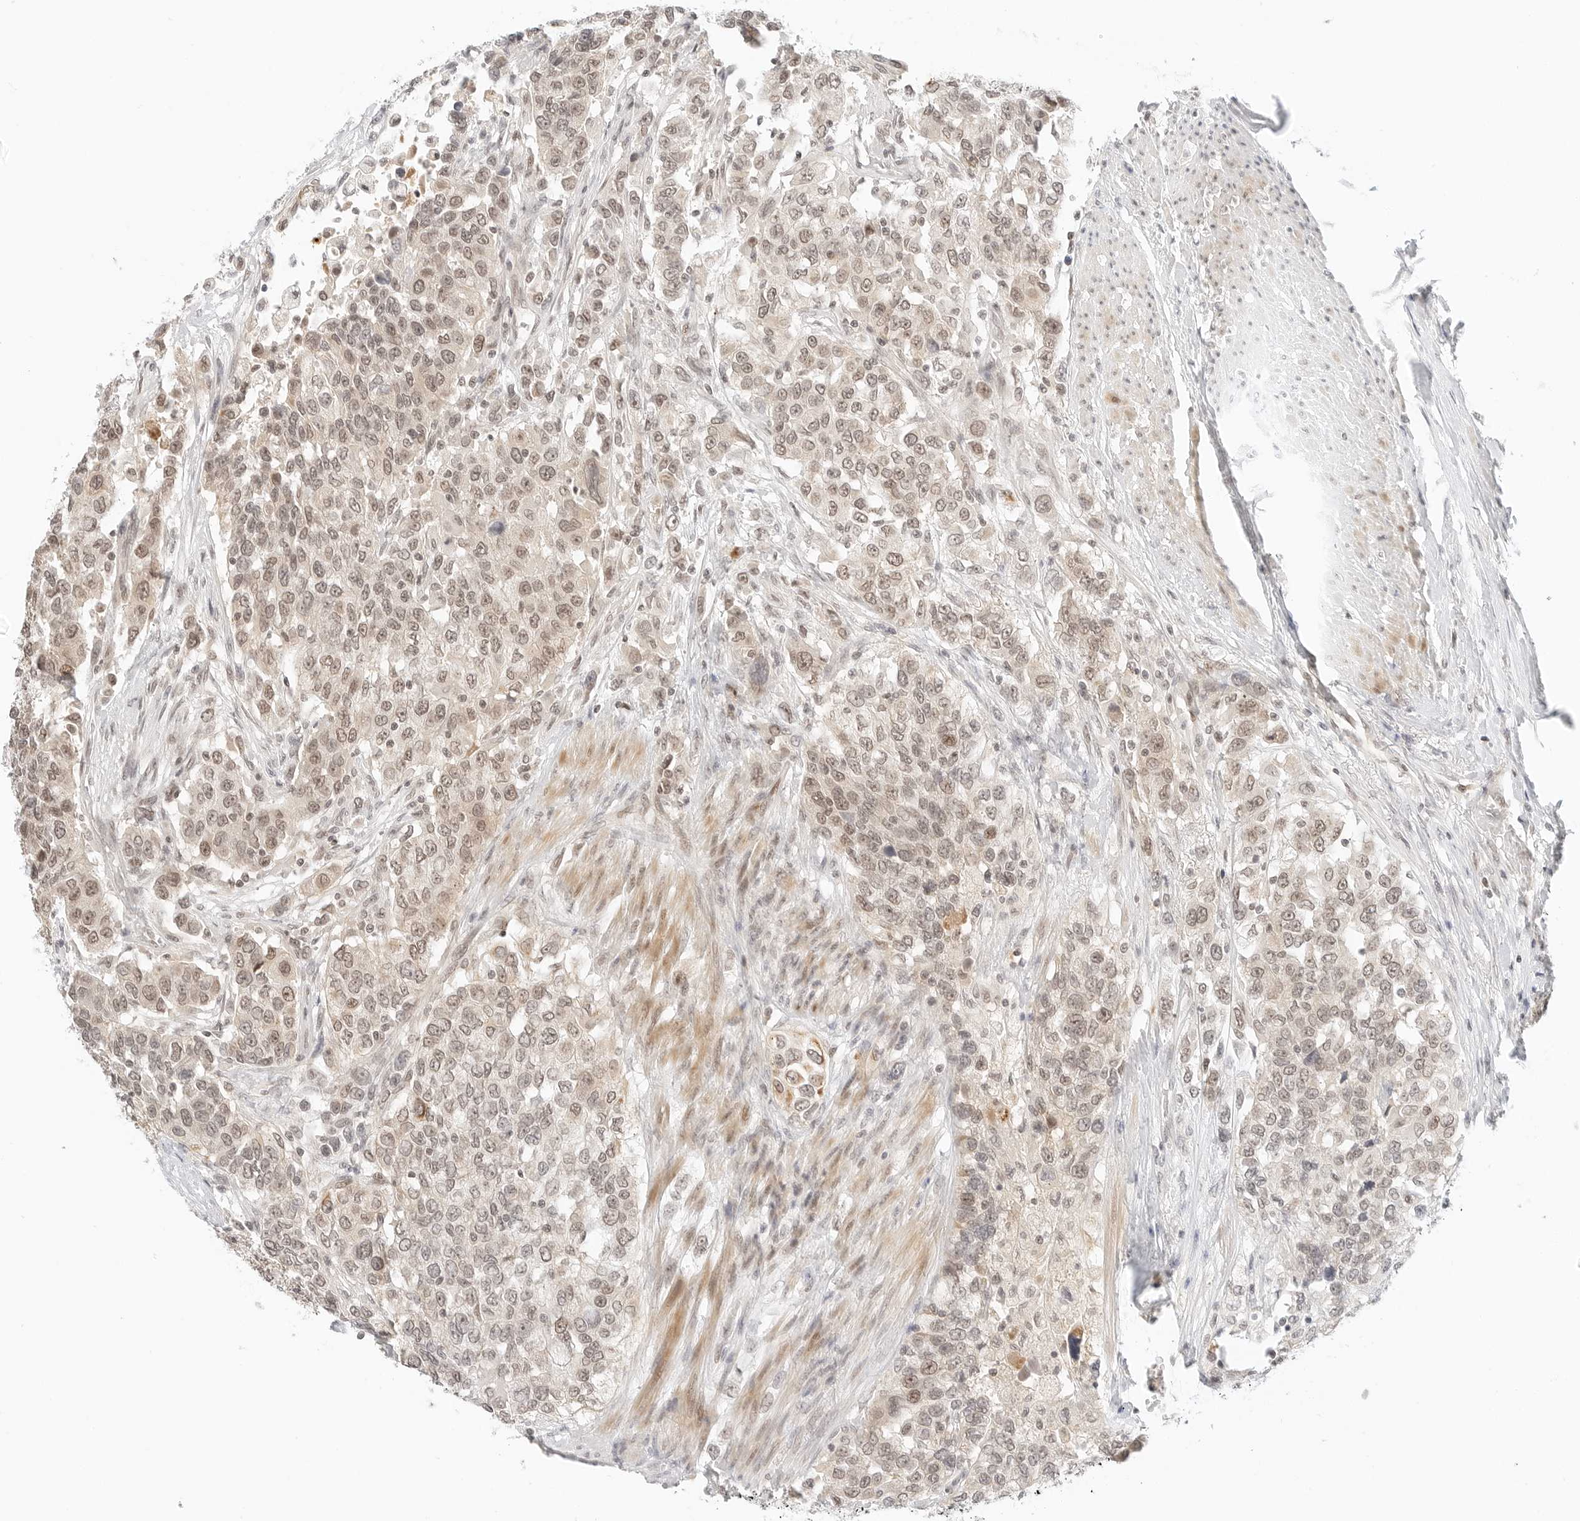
{"staining": {"intensity": "weak", "quantity": ">75%", "location": "nuclear"}, "tissue": "urothelial cancer", "cell_type": "Tumor cells", "image_type": "cancer", "snomed": [{"axis": "morphology", "description": "Urothelial carcinoma, High grade"}, {"axis": "topography", "description": "Urinary bladder"}], "caption": "Immunohistochemistry (IHC) micrograph of urothelial cancer stained for a protein (brown), which displays low levels of weak nuclear positivity in approximately >75% of tumor cells.", "gene": "NEO1", "patient": {"sex": "female", "age": 80}}